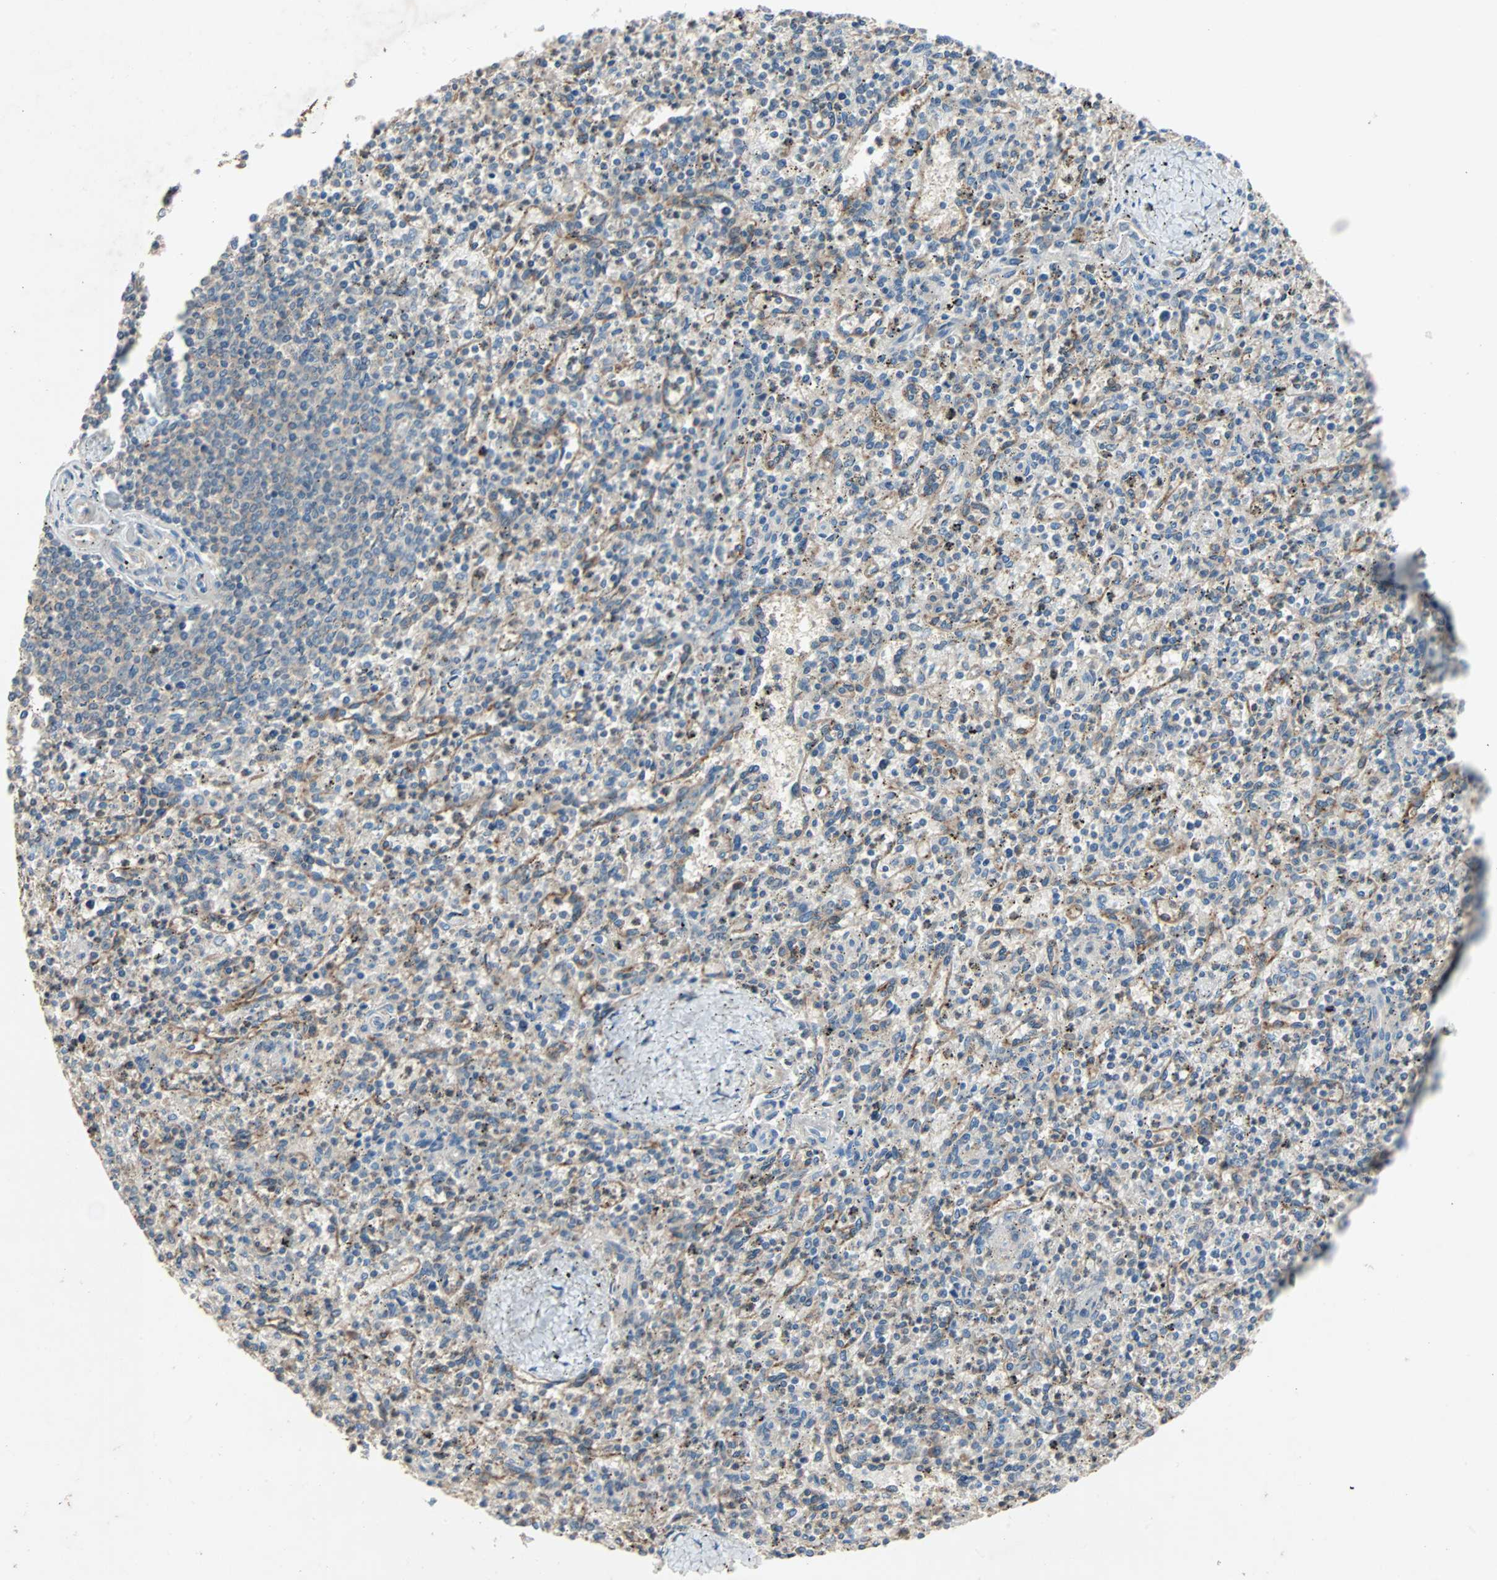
{"staining": {"intensity": "weak", "quantity": ">75%", "location": "cytoplasmic/membranous"}, "tissue": "spleen", "cell_type": "Cells in red pulp", "image_type": "normal", "snomed": [{"axis": "morphology", "description": "Normal tissue, NOS"}, {"axis": "topography", "description": "Spleen"}], "caption": "IHC image of benign spleen stained for a protein (brown), which reveals low levels of weak cytoplasmic/membranous staining in about >75% of cells in red pulp.", "gene": "XYLT1", "patient": {"sex": "male", "age": 72}}